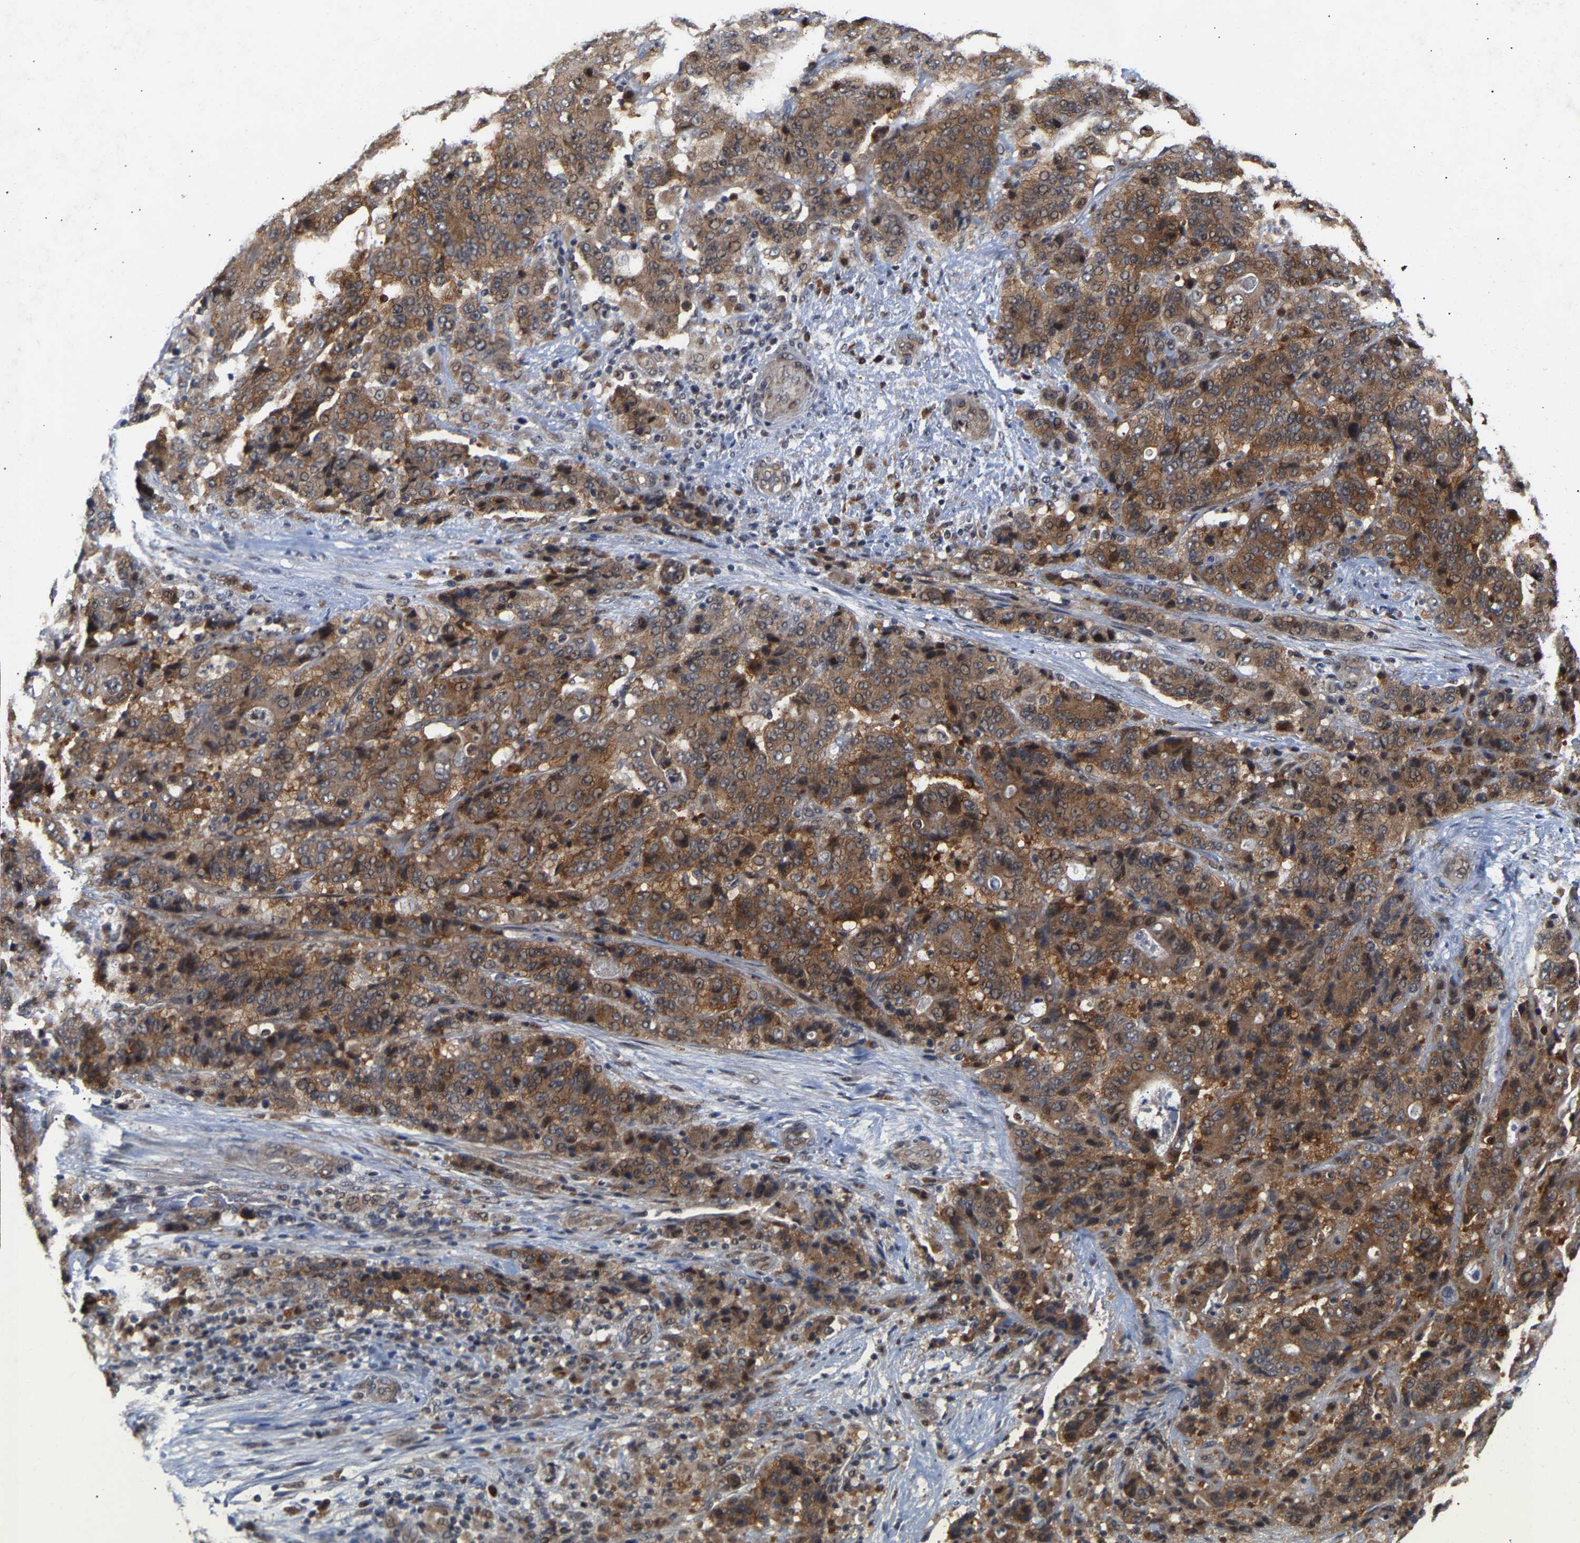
{"staining": {"intensity": "moderate", "quantity": ">75%", "location": "cytoplasmic/membranous"}, "tissue": "stomach cancer", "cell_type": "Tumor cells", "image_type": "cancer", "snomed": [{"axis": "morphology", "description": "Adenocarcinoma, NOS"}, {"axis": "topography", "description": "Stomach"}], "caption": "A high-resolution image shows immunohistochemistry staining of adenocarcinoma (stomach), which demonstrates moderate cytoplasmic/membranous staining in about >75% of tumor cells. The staining is performed using DAB (3,3'-diaminobenzidine) brown chromogen to label protein expression. The nuclei are counter-stained blue using hematoxylin.", "gene": "CLIP2", "patient": {"sex": "female", "age": 73}}